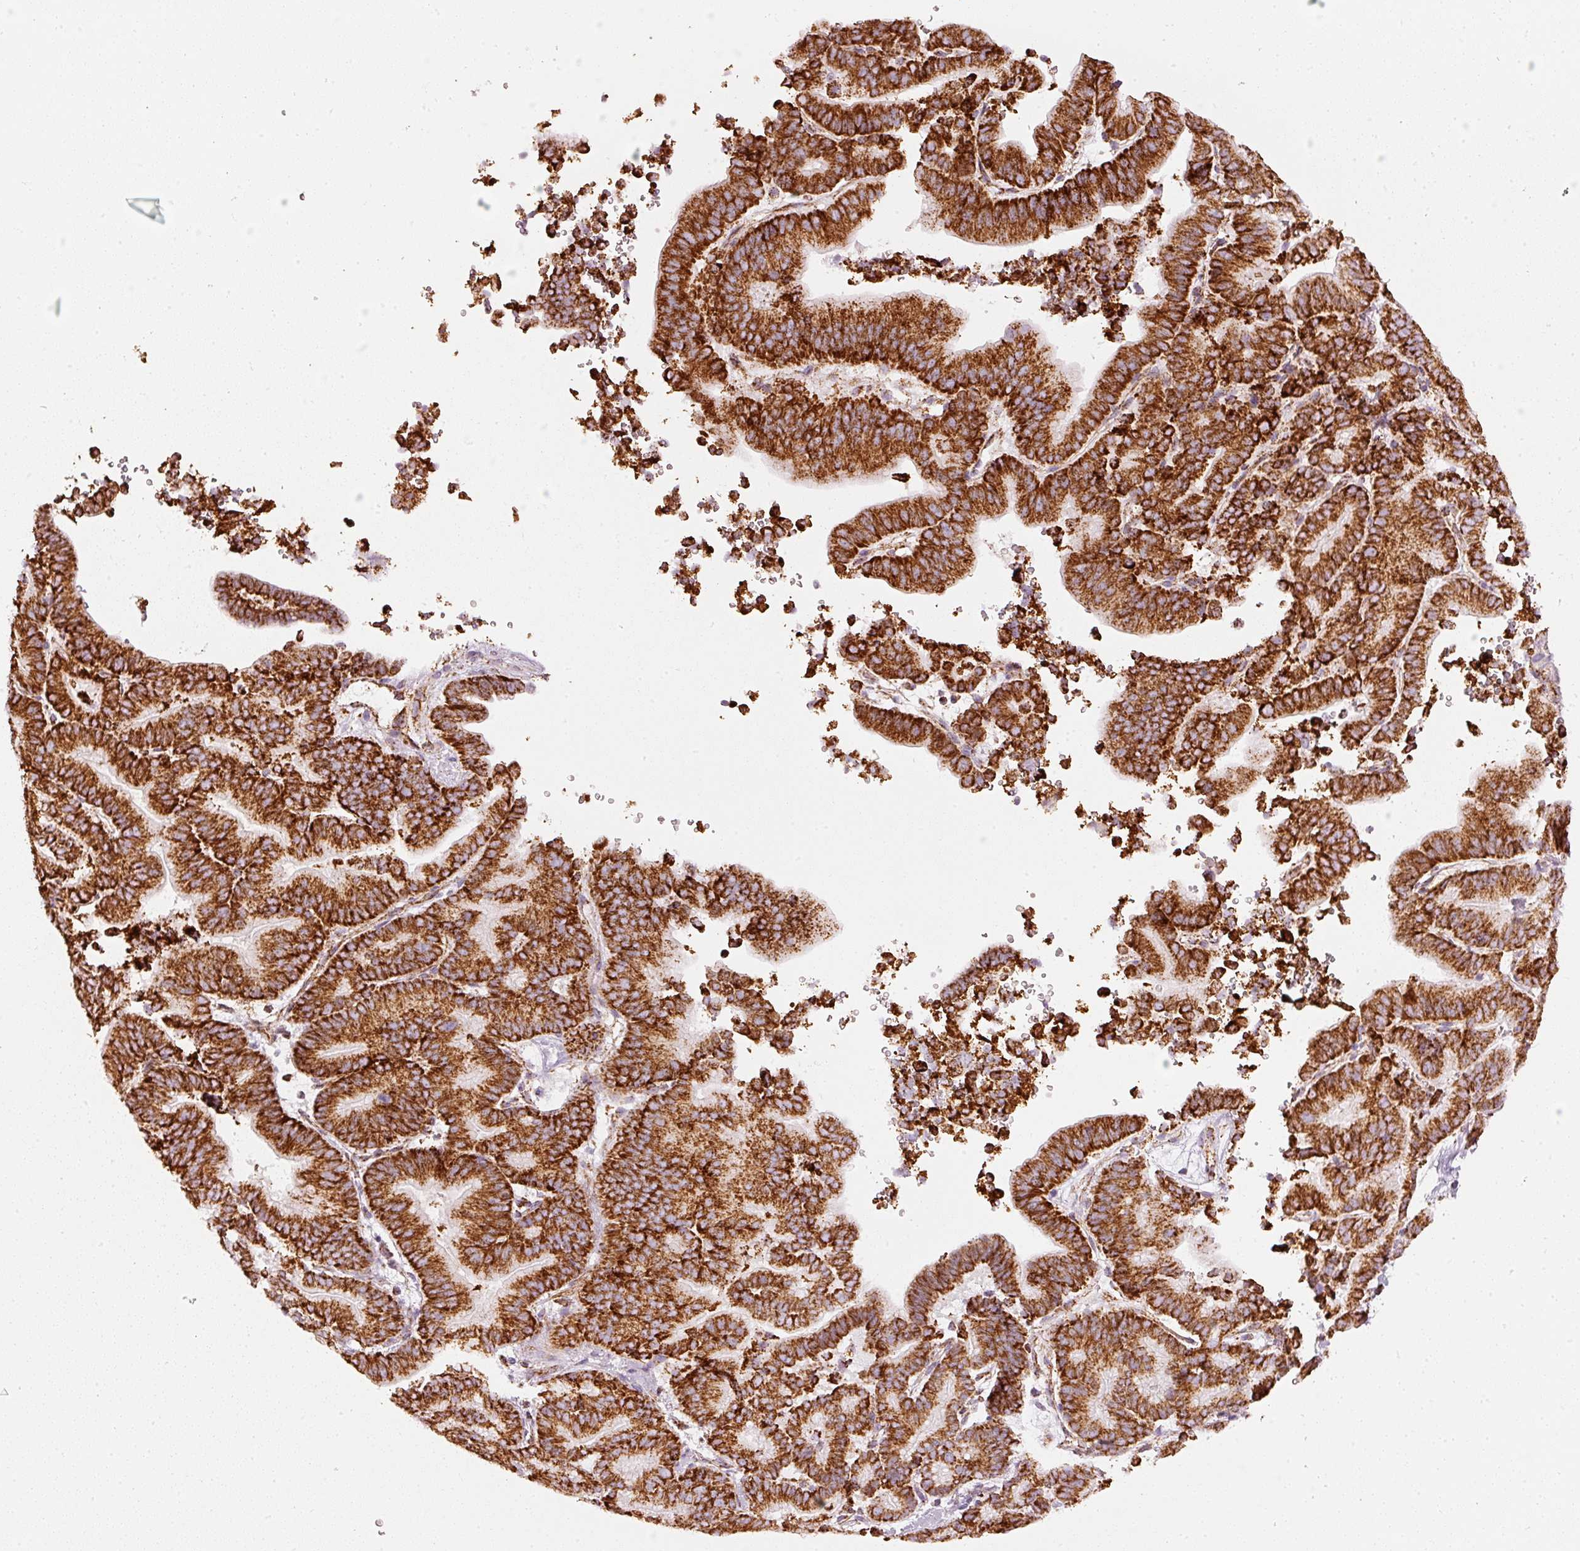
{"staining": {"intensity": "strong", "quantity": ">75%", "location": "cytoplasmic/membranous"}, "tissue": "liver cancer", "cell_type": "Tumor cells", "image_type": "cancer", "snomed": [{"axis": "morphology", "description": "Cholangiocarcinoma"}, {"axis": "topography", "description": "Liver"}], "caption": "Tumor cells demonstrate high levels of strong cytoplasmic/membranous positivity in about >75% of cells in liver cancer (cholangiocarcinoma).", "gene": "UQCRC1", "patient": {"sex": "female", "age": 75}}